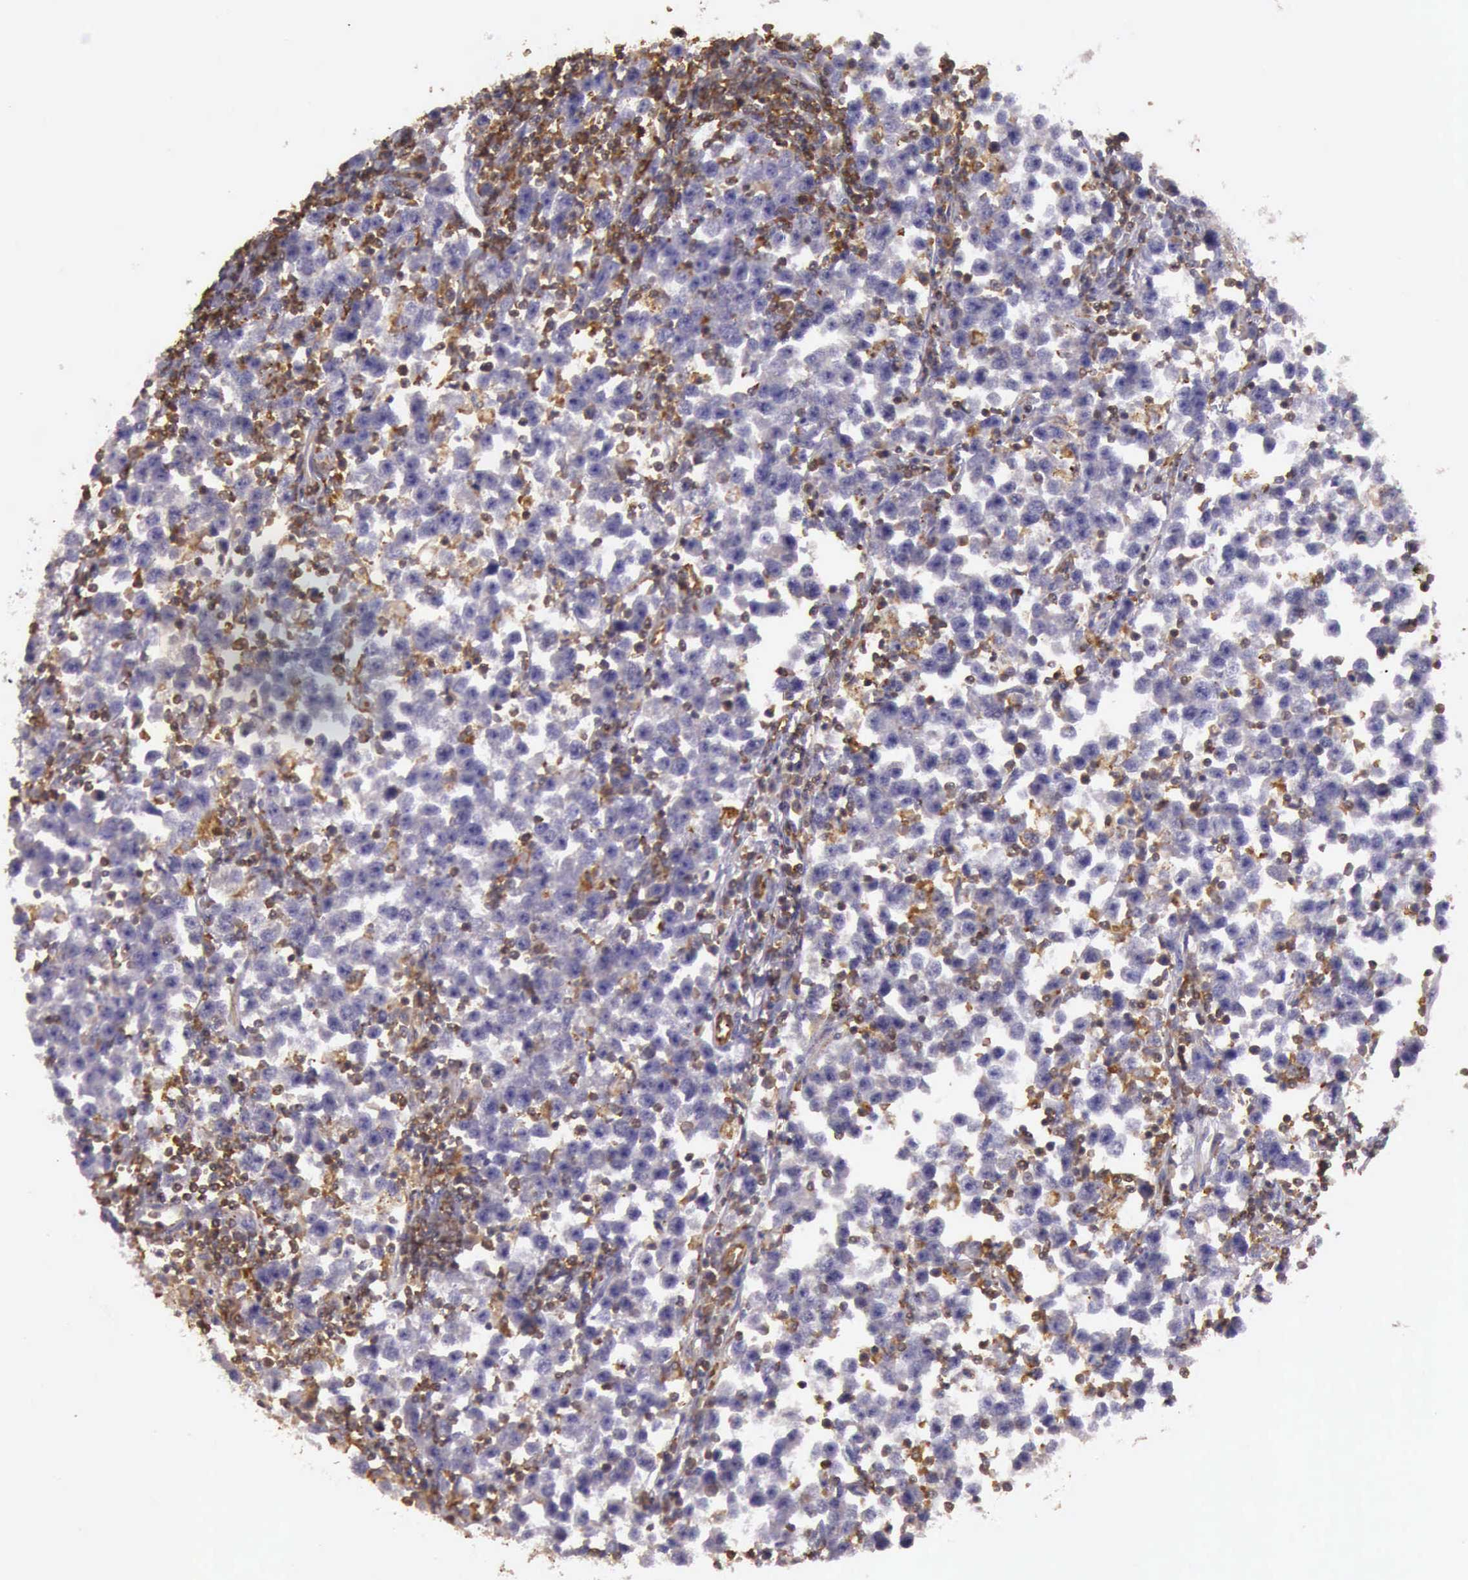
{"staining": {"intensity": "weak", "quantity": "25%-75%", "location": "cytoplasmic/membranous"}, "tissue": "testis cancer", "cell_type": "Tumor cells", "image_type": "cancer", "snomed": [{"axis": "morphology", "description": "Seminoma, NOS"}, {"axis": "topography", "description": "Testis"}], "caption": "Human testis seminoma stained with a brown dye reveals weak cytoplasmic/membranous positive positivity in about 25%-75% of tumor cells.", "gene": "ARHGAP4", "patient": {"sex": "male", "age": 43}}